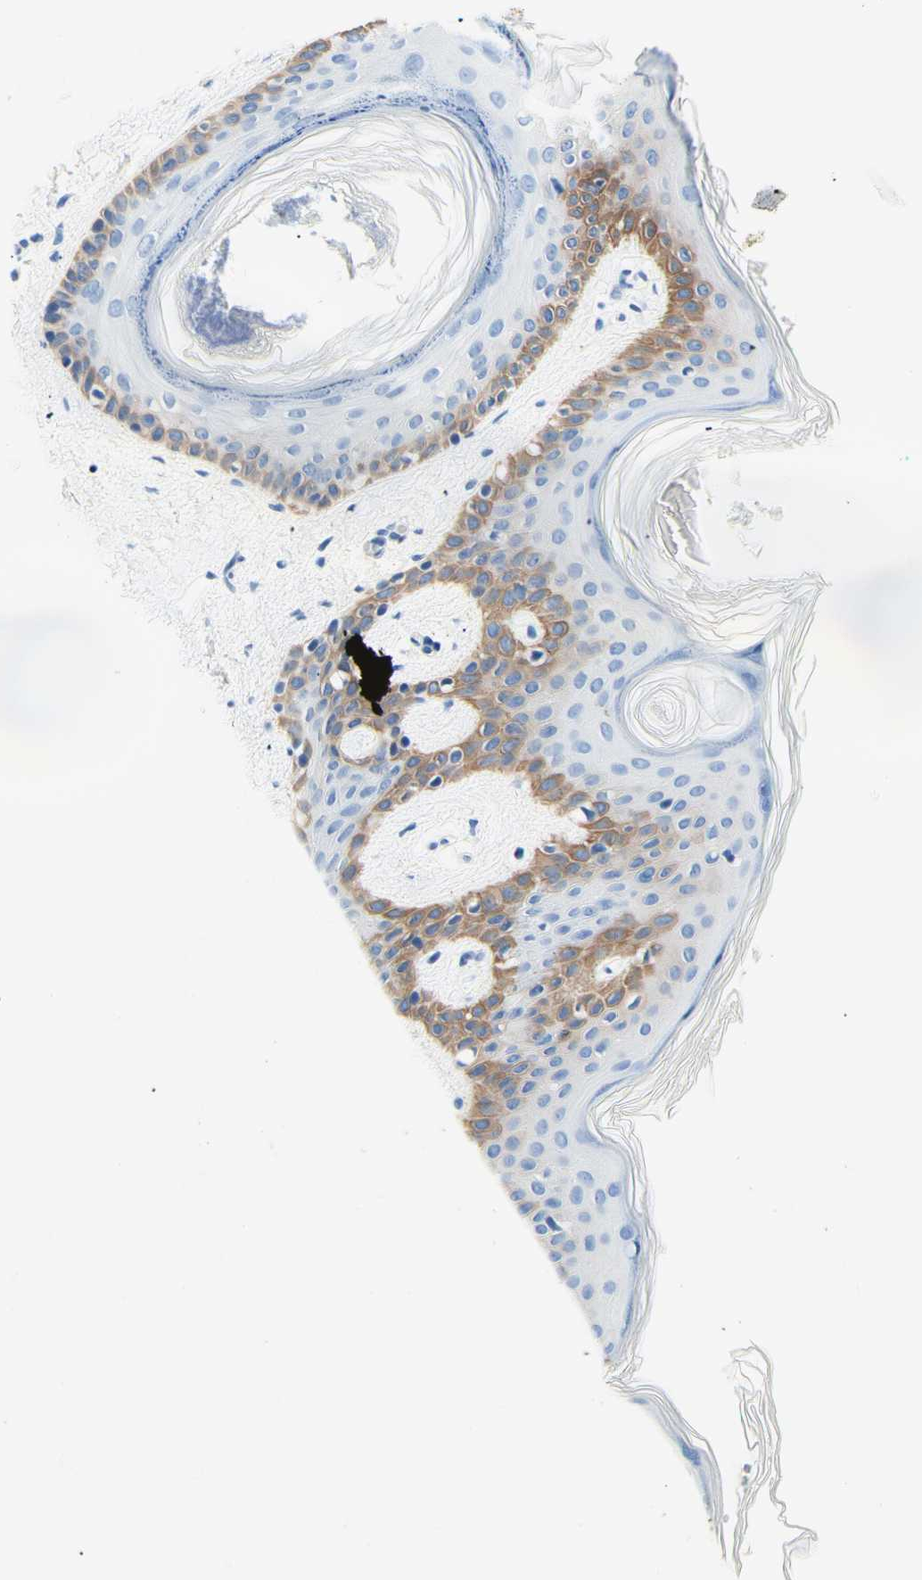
{"staining": {"intensity": "negative", "quantity": "none", "location": "none"}, "tissue": "skin", "cell_type": "Fibroblasts", "image_type": "normal", "snomed": [{"axis": "morphology", "description": "Normal tissue, NOS"}, {"axis": "topography", "description": "Skin"}], "caption": "Micrograph shows no protein positivity in fibroblasts of normal skin. Nuclei are stained in blue.", "gene": "HPCA", "patient": {"sex": "male", "age": 16}}